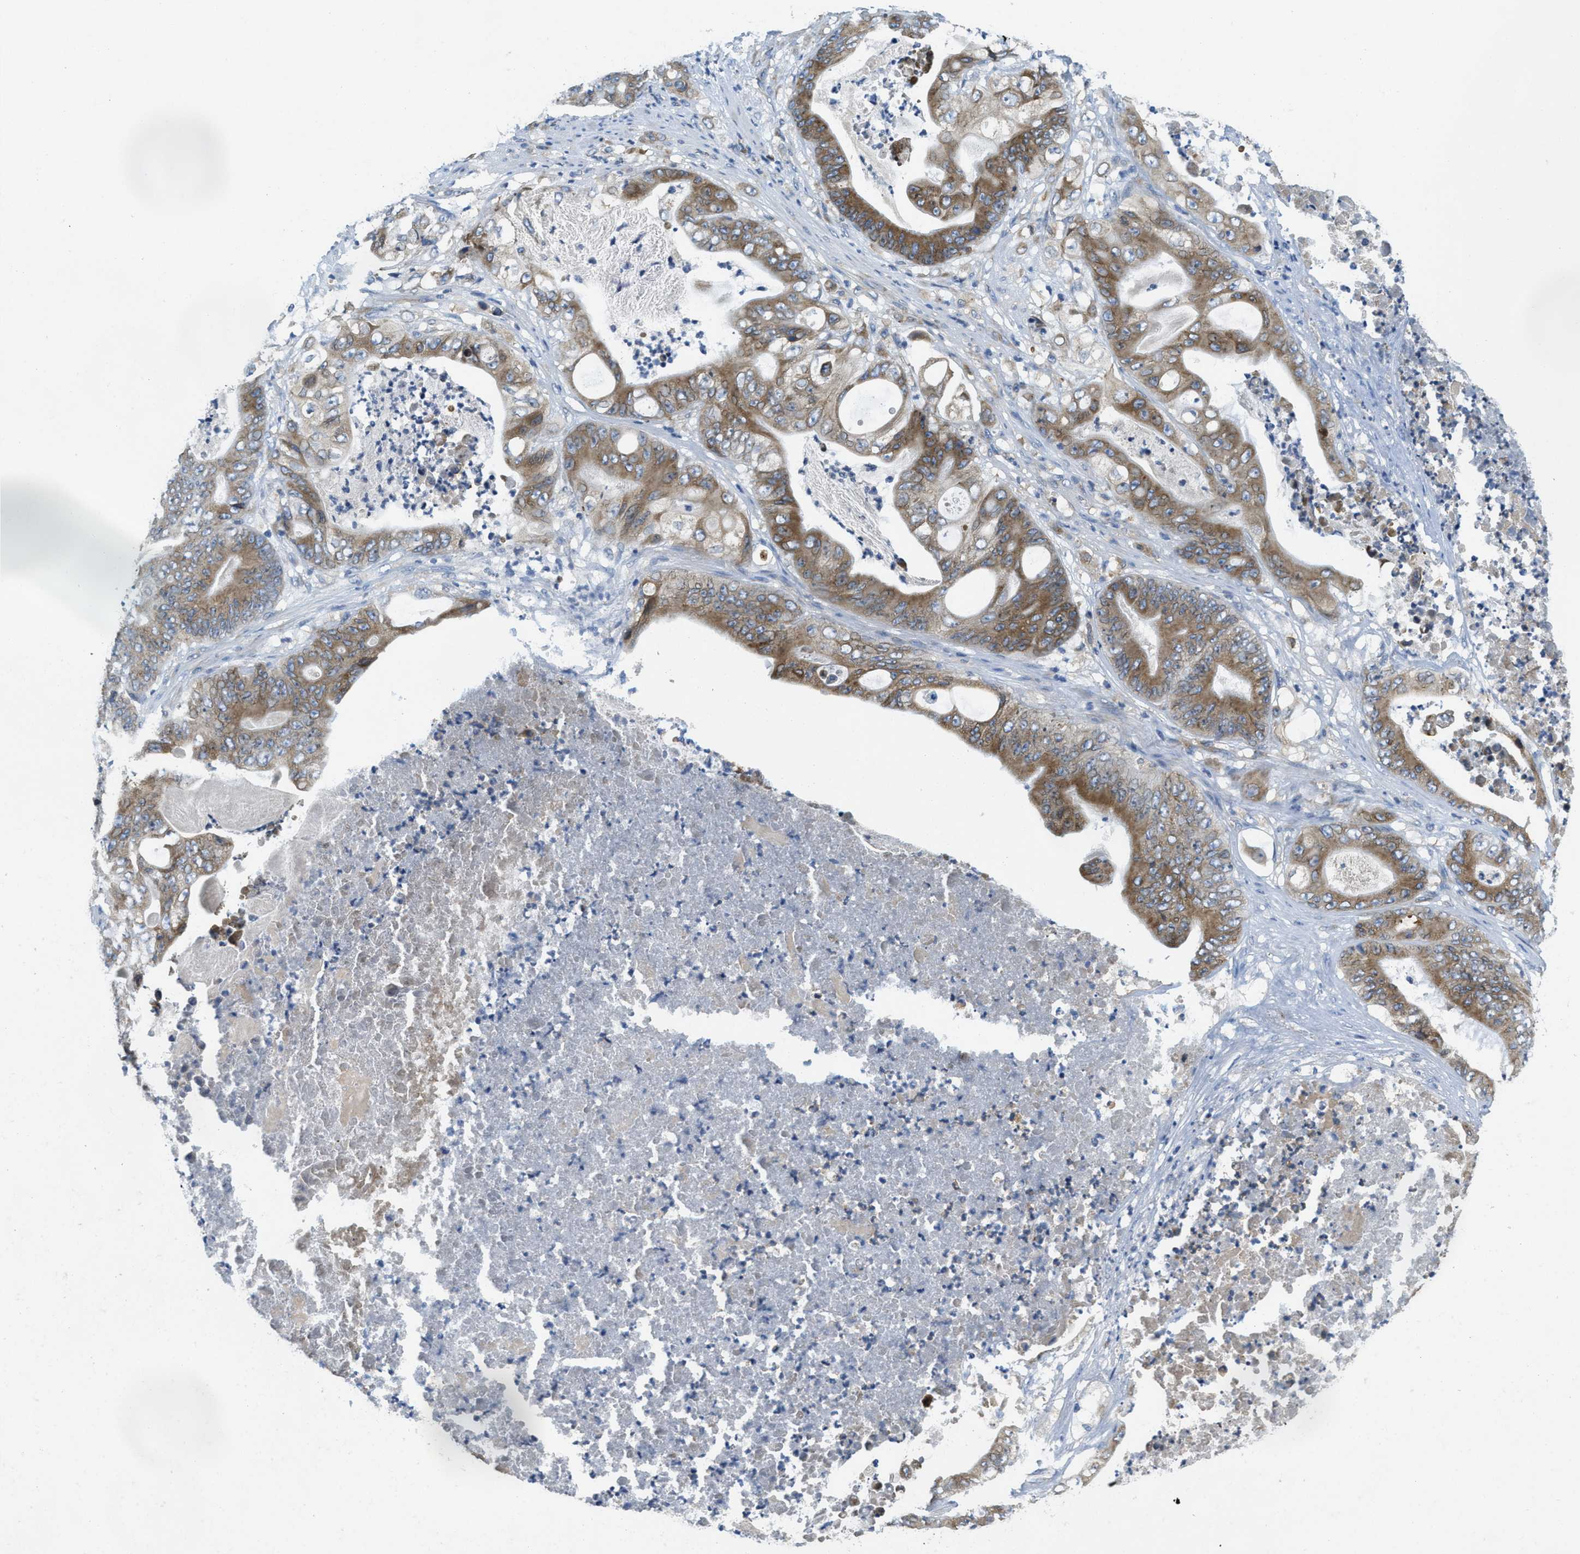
{"staining": {"intensity": "moderate", "quantity": ">75%", "location": "cytoplasmic/membranous"}, "tissue": "stomach cancer", "cell_type": "Tumor cells", "image_type": "cancer", "snomed": [{"axis": "morphology", "description": "Adenocarcinoma, NOS"}, {"axis": "topography", "description": "Stomach"}], "caption": "Brown immunohistochemical staining in stomach cancer shows moderate cytoplasmic/membranous expression in about >75% of tumor cells. (DAB (3,3'-diaminobenzidine) IHC, brown staining for protein, blue staining for nuclei).", "gene": "MPDU1", "patient": {"sex": "female", "age": 73}}